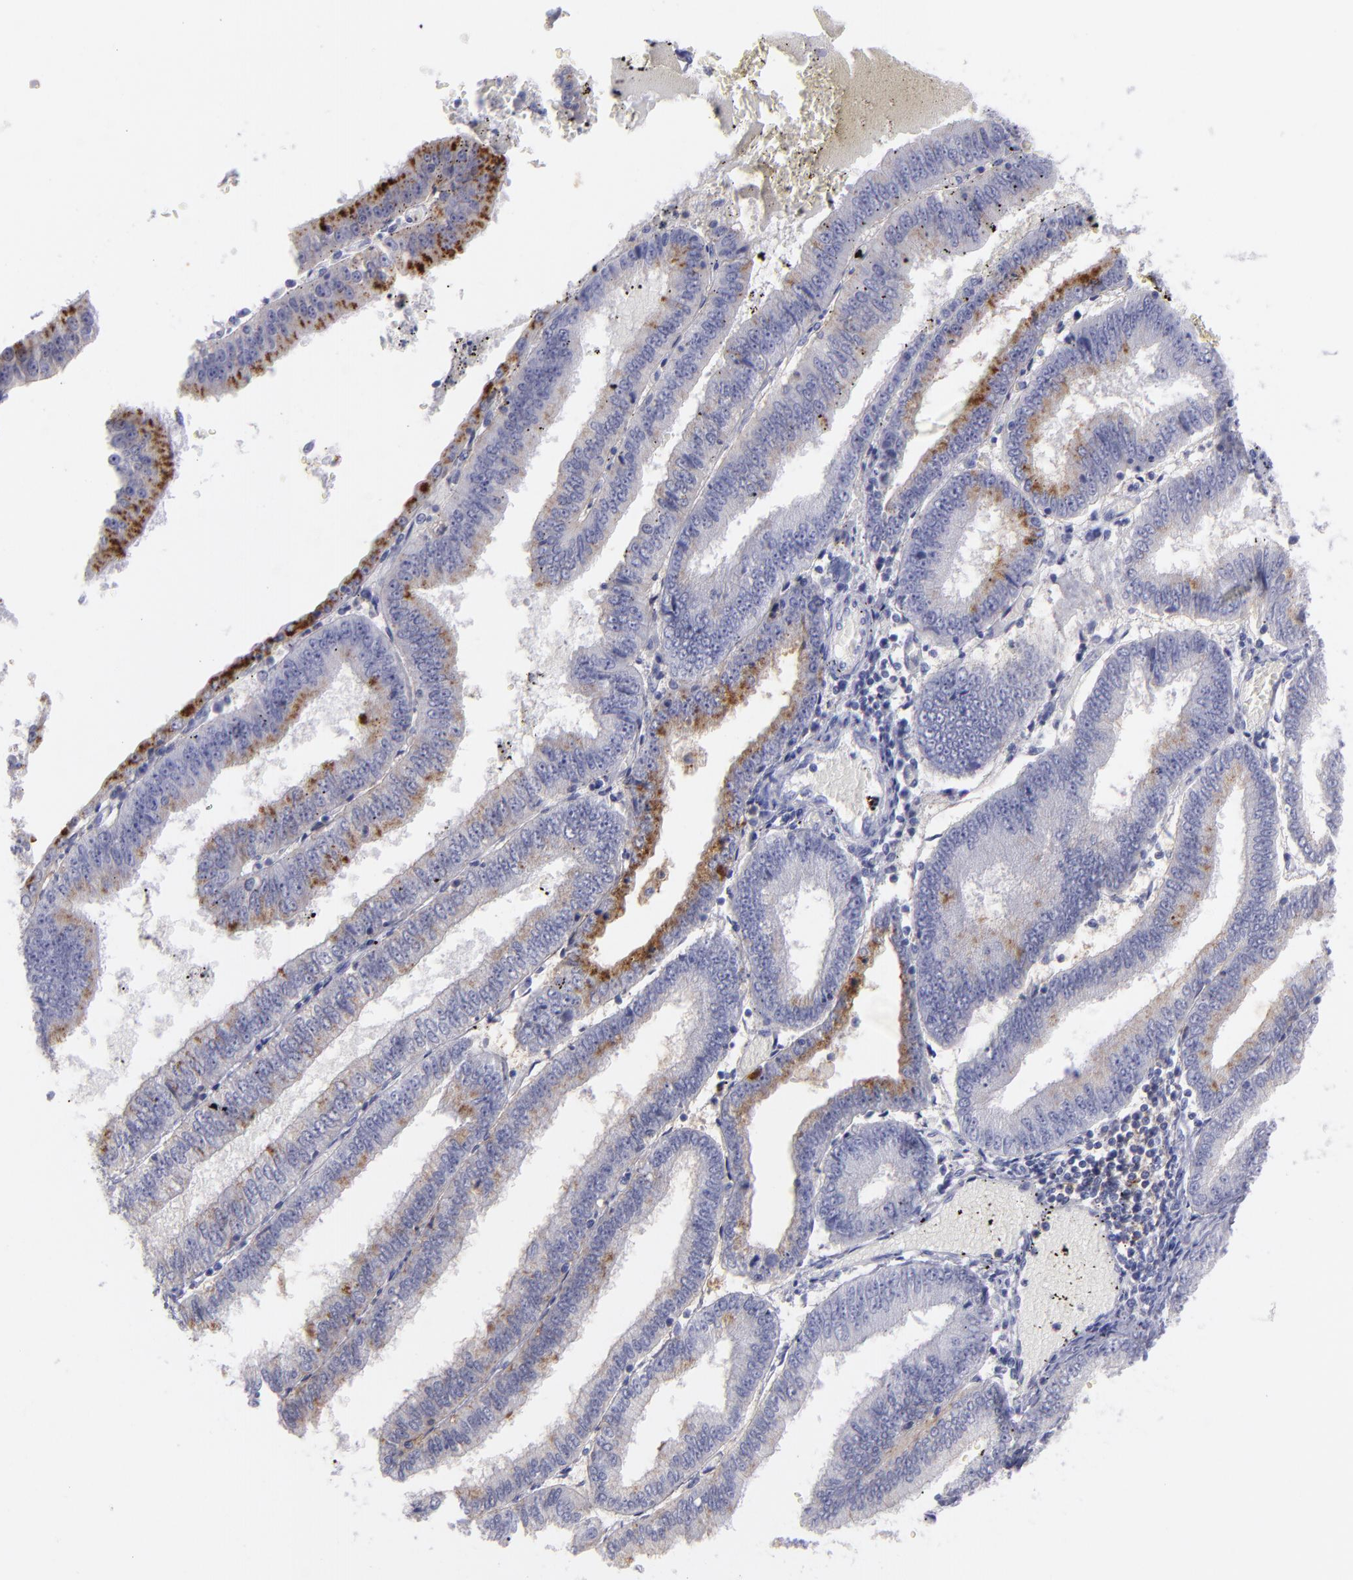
{"staining": {"intensity": "moderate", "quantity": "25%-75%", "location": "cytoplasmic/membranous"}, "tissue": "endometrial cancer", "cell_type": "Tumor cells", "image_type": "cancer", "snomed": [{"axis": "morphology", "description": "Adenocarcinoma, NOS"}, {"axis": "topography", "description": "Endometrium"}], "caption": "Immunohistochemical staining of endometrial cancer demonstrates moderate cytoplasmic/membranous protein staining in about 25%-75% of tumor cells.", "gene": "CD82", "patient": {"sex": "female", "age": 66}}